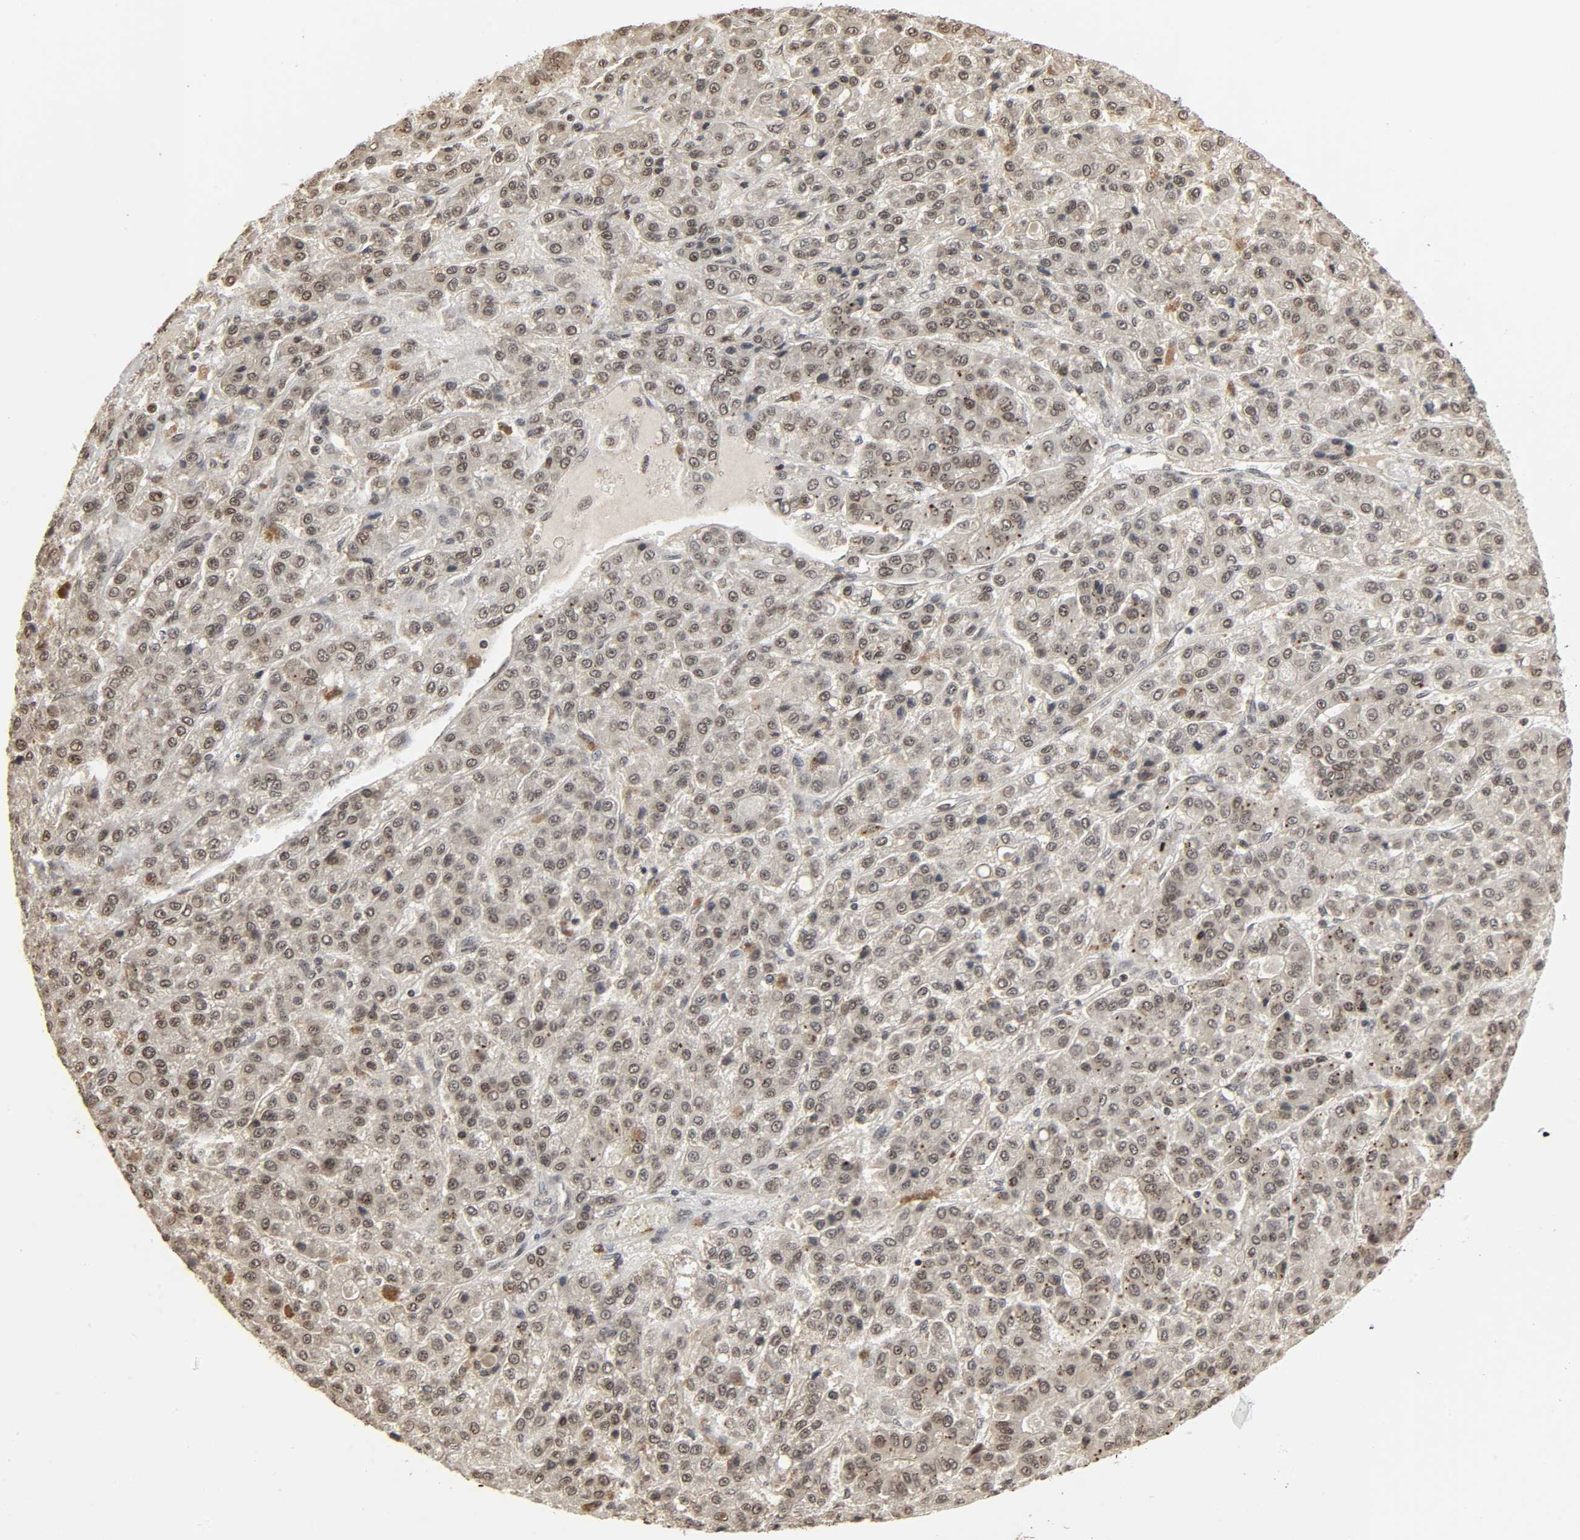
{"staining": {"intensity": "moderate", "quantity": "25%-75%", "location": "cytoplasmic/membranous"}, "tissue": "liver cancer", "cell_type": "Tumor cells", "image_type": "cancer", "snomed": [{"axis": "morphology", "description": "Carcinoma, Hepatocellular, NOS"}, {"axis": "topography", "description": "Liver"}], "caption": "IHC of hepatocellular carcinoma (liver) exhibits medium levels of moderate cytoplasmic/membranous positivity in about 25%-75% of tumor cells. Using DAB (3,3'-diaminobenzidine) (brown) and hematoxylin (blue) stains, captured at high magnification using brightfield microscopy.", "gene": "XRCC1", "patient": {"sex": "male", "age": 70}}